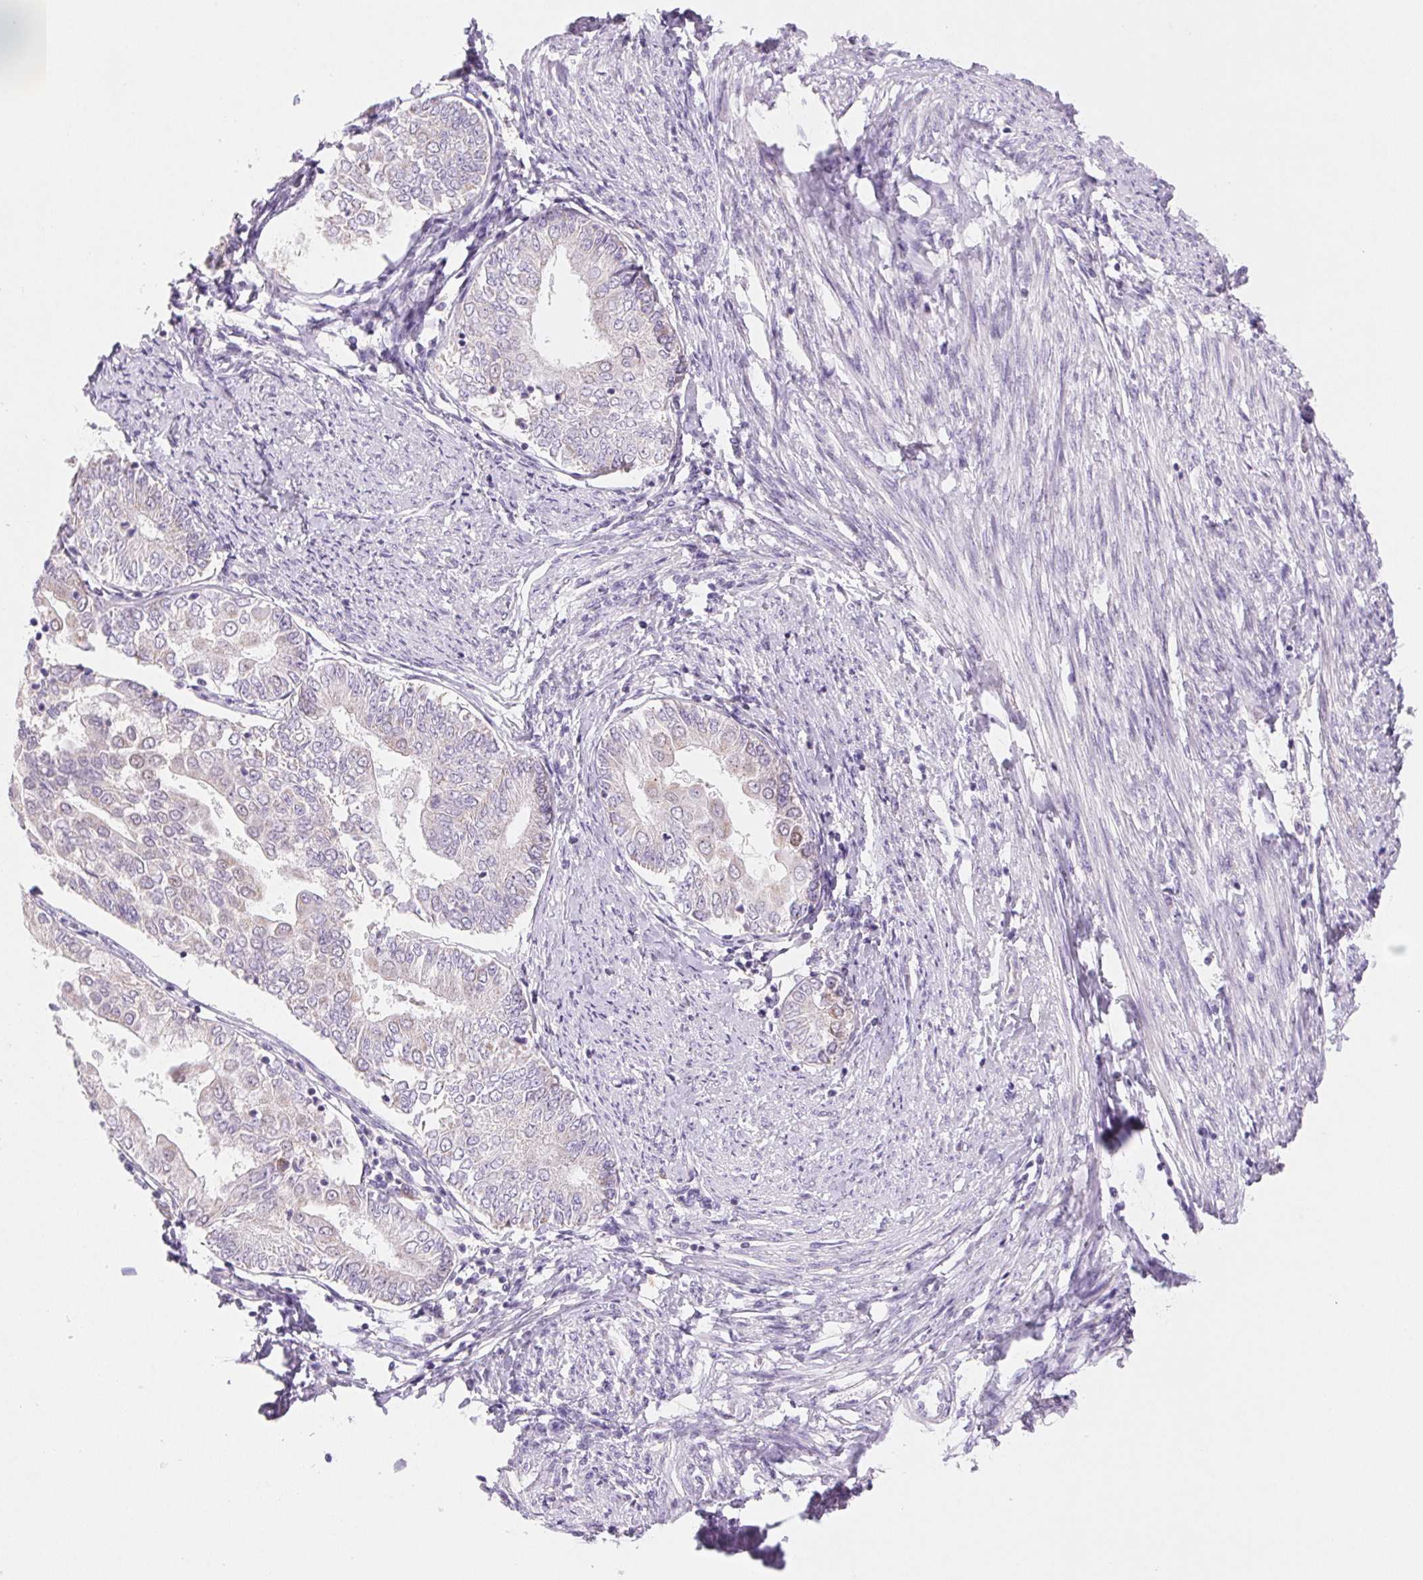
{"staining": {"intensity": "negative", "quantity": "none", "location": "none"}, "tissue": "endometrial cancer", "cell_type": "Tumor cells", "image_type": "cancer", "snomed": [{"axis": "morphology", "description": "Adenocarcinoma, NOS"}, {"axis": "topography", "description": "Endometrium"}], "caption": "High magnification brightfield microscopy of endometrial adenocarcinoma stained with DAB (3,3'-diaminobenzidine) (brown) and counterstained with hematoxylin (blue): tumor cells show no significant staining. (Brightfield microscopy of DAB immunohistochemistry (IHC) at high magnification).", "gene": "DPPA5", "patient": {"sex": "female", "age": 68}}